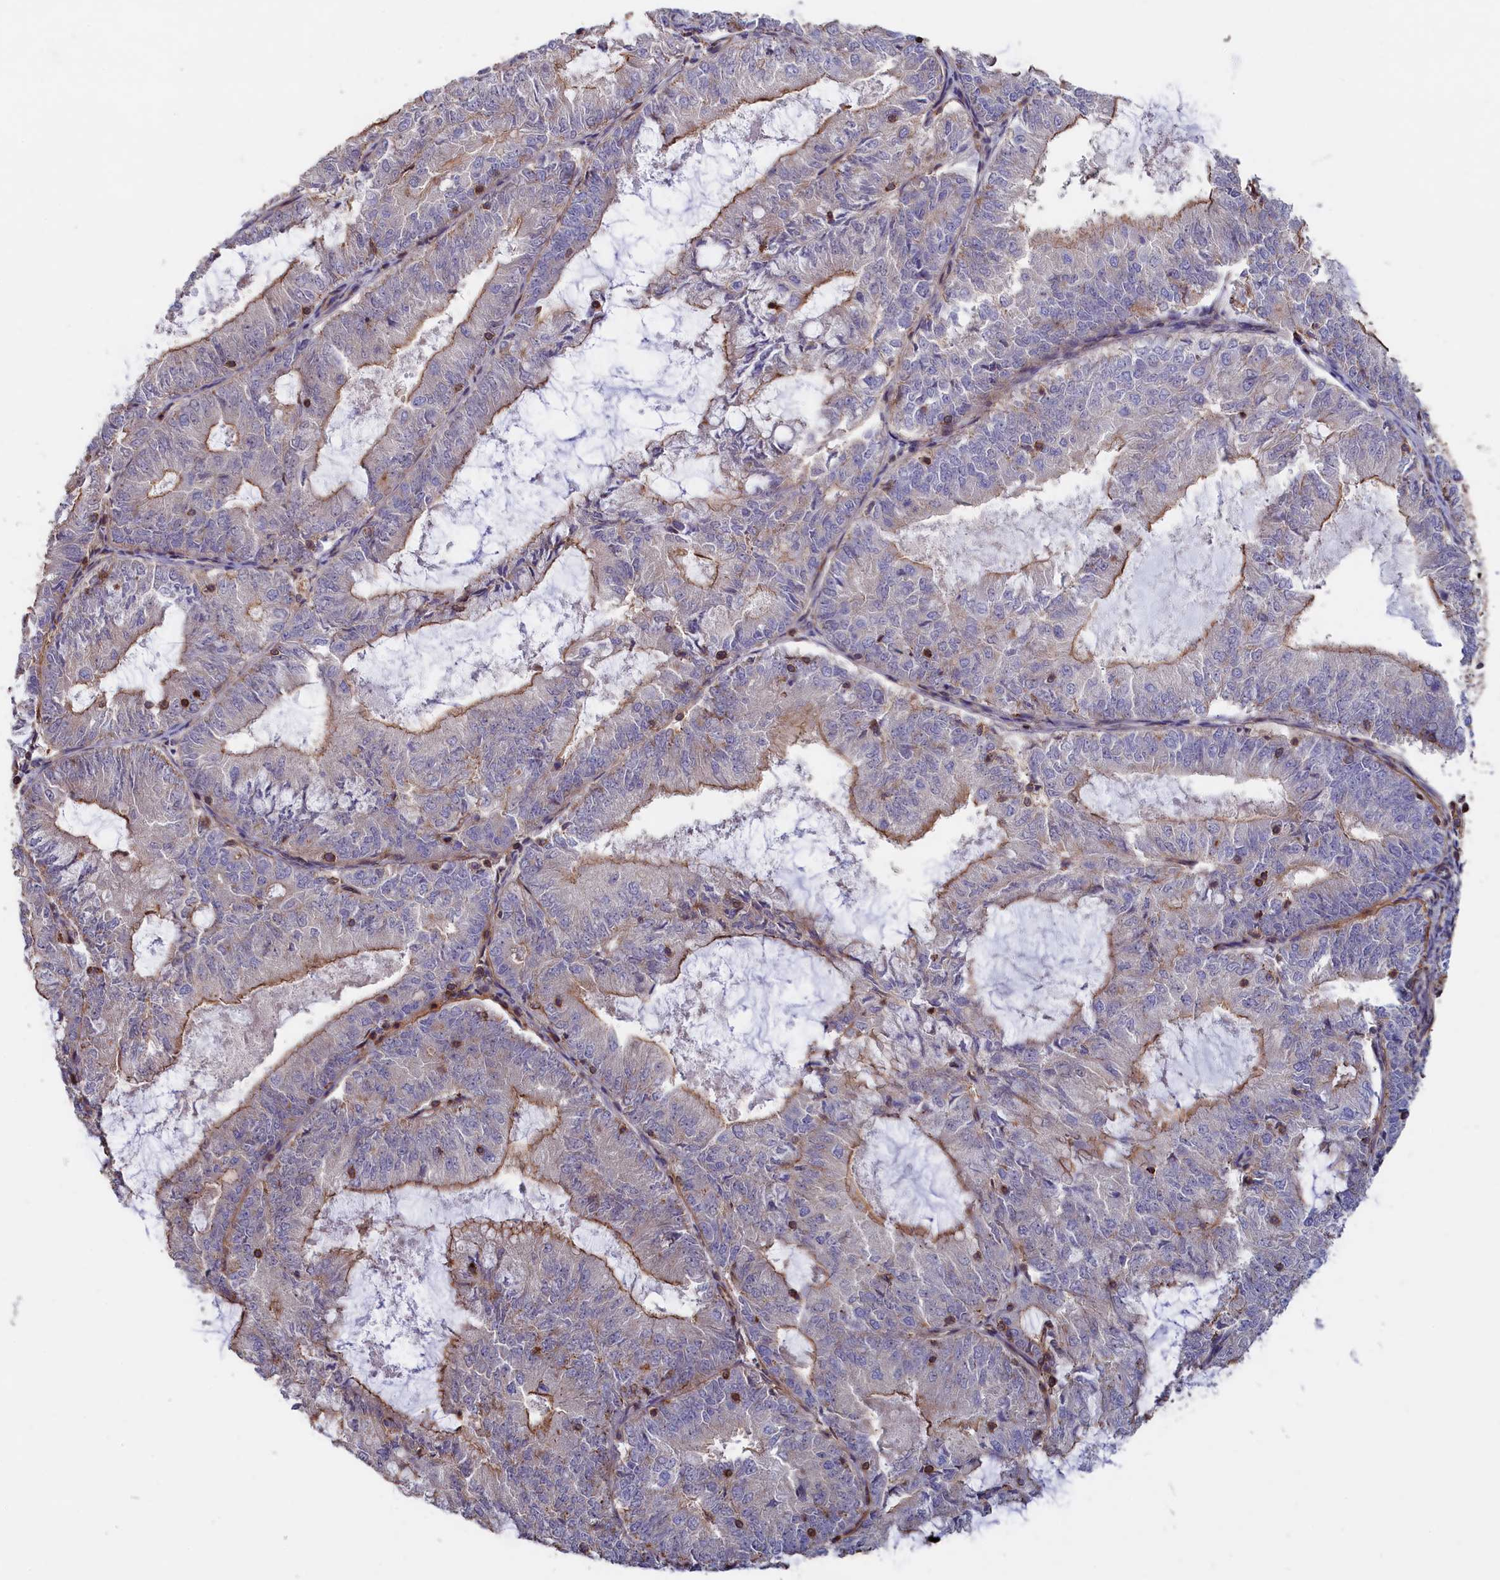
{"staining": {"intensity": "moderate", "quantity": "25%-75%", "location": "cytoplasmic/membranous"}, "tissue": "endometrial cancer", "cell_type": "Tumor cells", "image_type": "cancer", "snomed": [{"axis": "morphology", "description": "Adenocarcinoma, NOS"}, {"axis": "topography", "description": "Endometrium"}], "caption": "Human endometrial cancer stained with a brown dye displays moderate cytoplasmic/membranous positive staining in approximately 25%-75% of tumor cells.", "gene": "ANKRD27", "patient": {"sex": "female", "age": 57}}